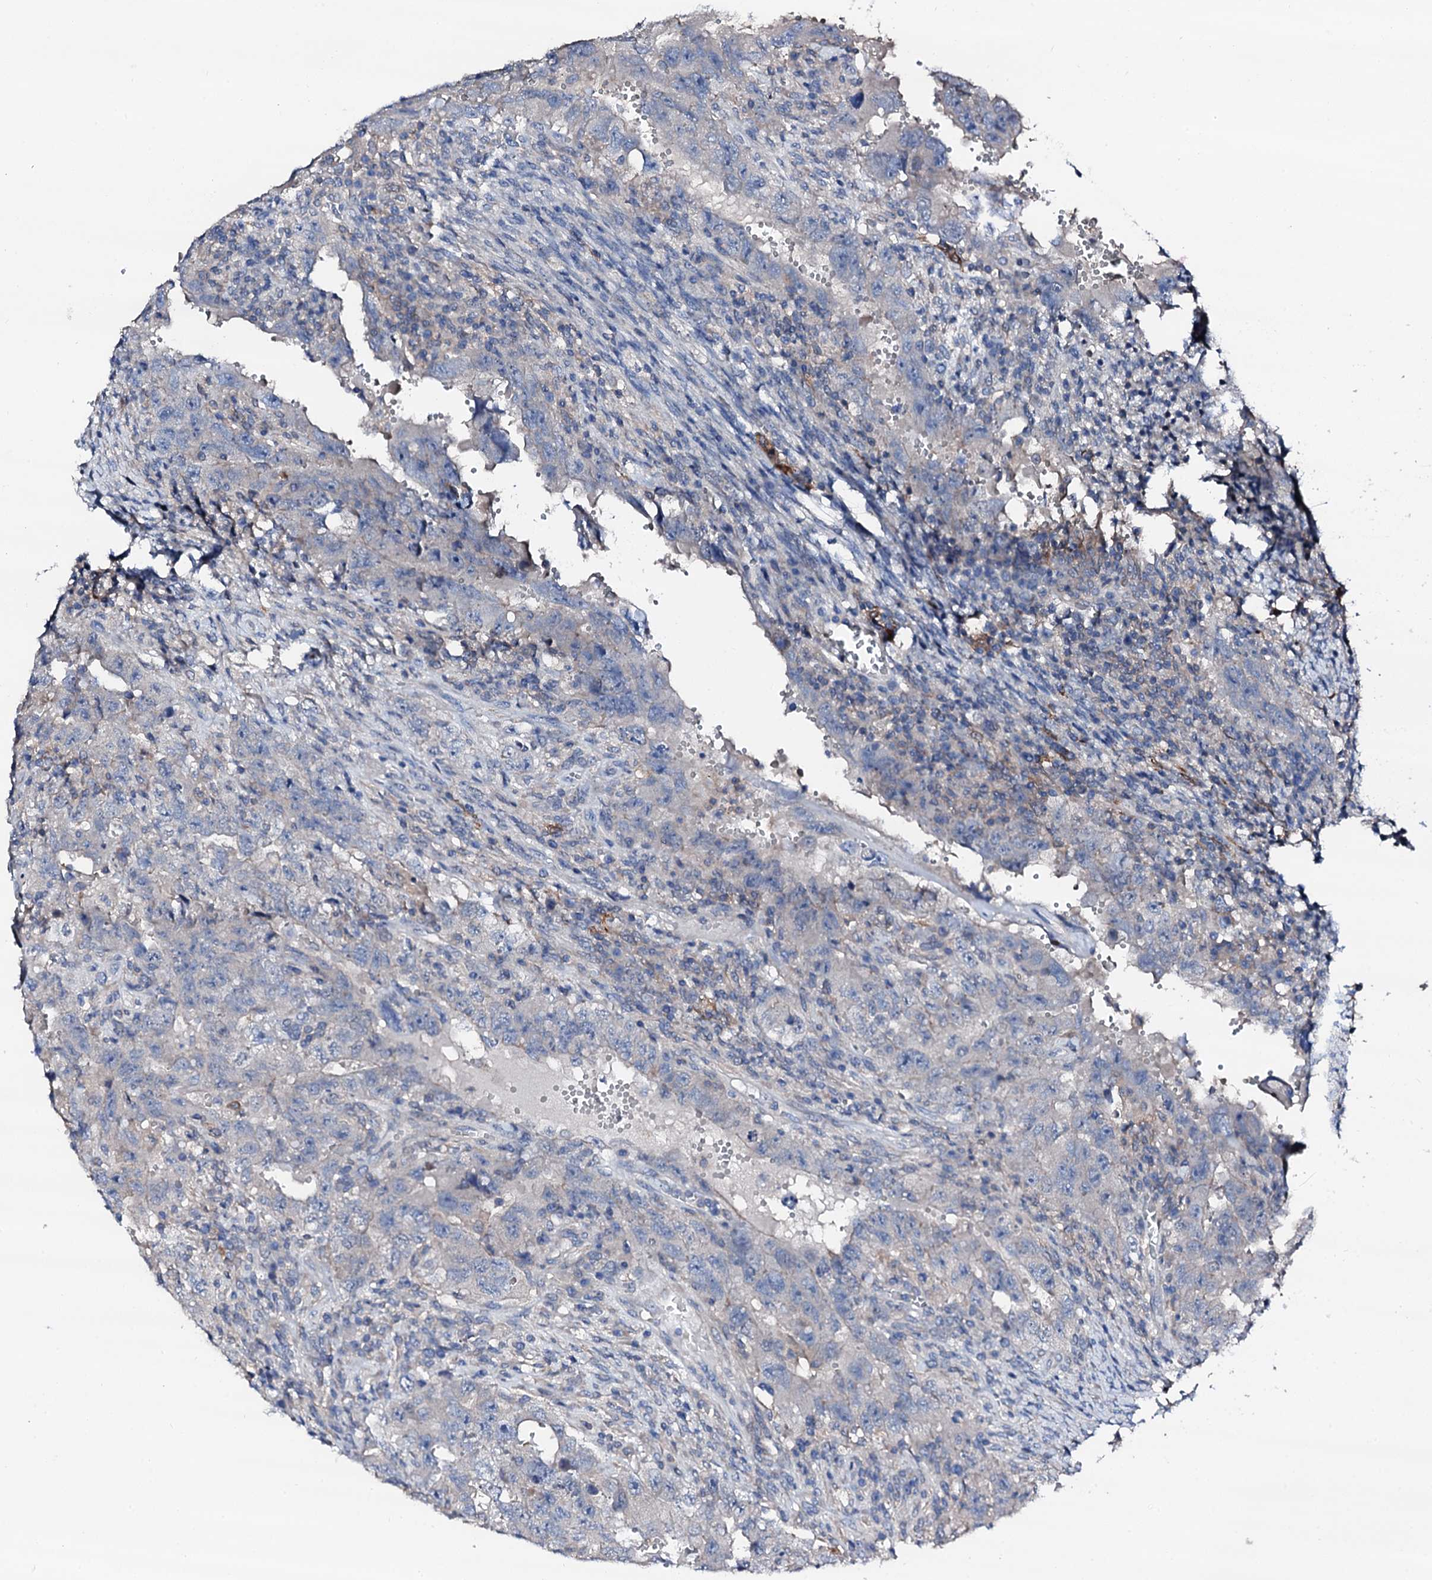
{"staining": {"intensity": "negative", "quantity": "none", "location": "none"}, "tissue": "testis cancer", "cell_type": "Tumor cells", "image_type": "cancer", "snomed": [{"axis": "morphology", "description": "Carcinoma, Embryonal, NOS"}, {"axis": "topography", "description": "Testis"}], "caption": "Tumor cells show no significant expression in testis embryonal carcinoma.", "gene": "TRAFD1", "patient": {"sex": "male", "age": 26}}